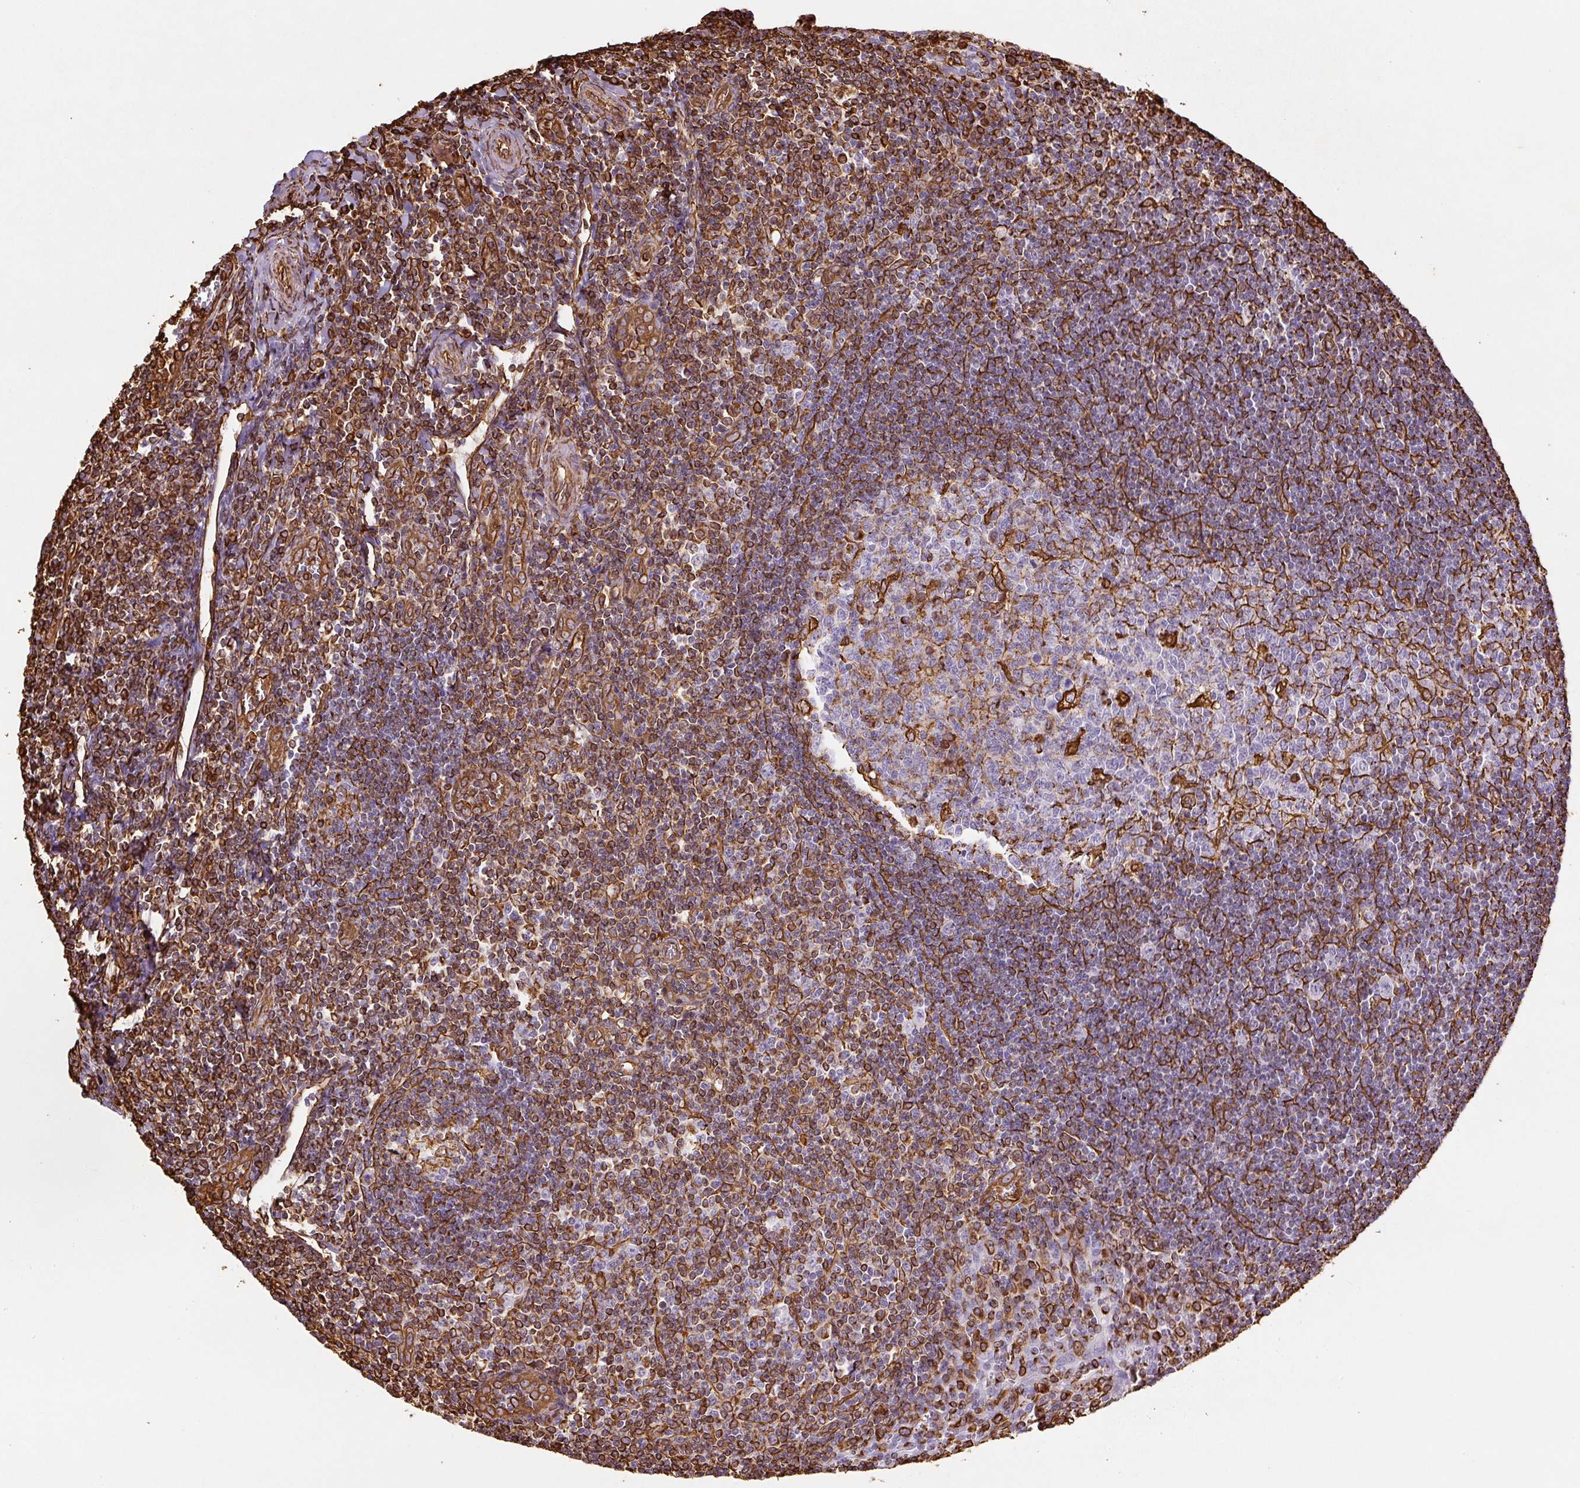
{"staining": {"intensity": "moderate", "quantity": "25%-75%", "location": "cytoplasmic/membranous"}, "tissue": "tonsil", "cell_type": "Germinal center cells", "image_type": "normal", "snomed": [{"axis": "morphology", "description": "Normal tissue, NOS"}, {"axis": "topography", "description": "Tonsil"}], "caption": "Normal tonsil displays moderate cytoplasmic/membranous staining in approximately 25%-75% of germinal center cells, visualized by immunohistochemistry. Immunohistochemistry (ihc) stains the protein in brown and the nuclei are stained blue.", "gene": "VIM", "patient": {"sex": "male", "age": 27}}